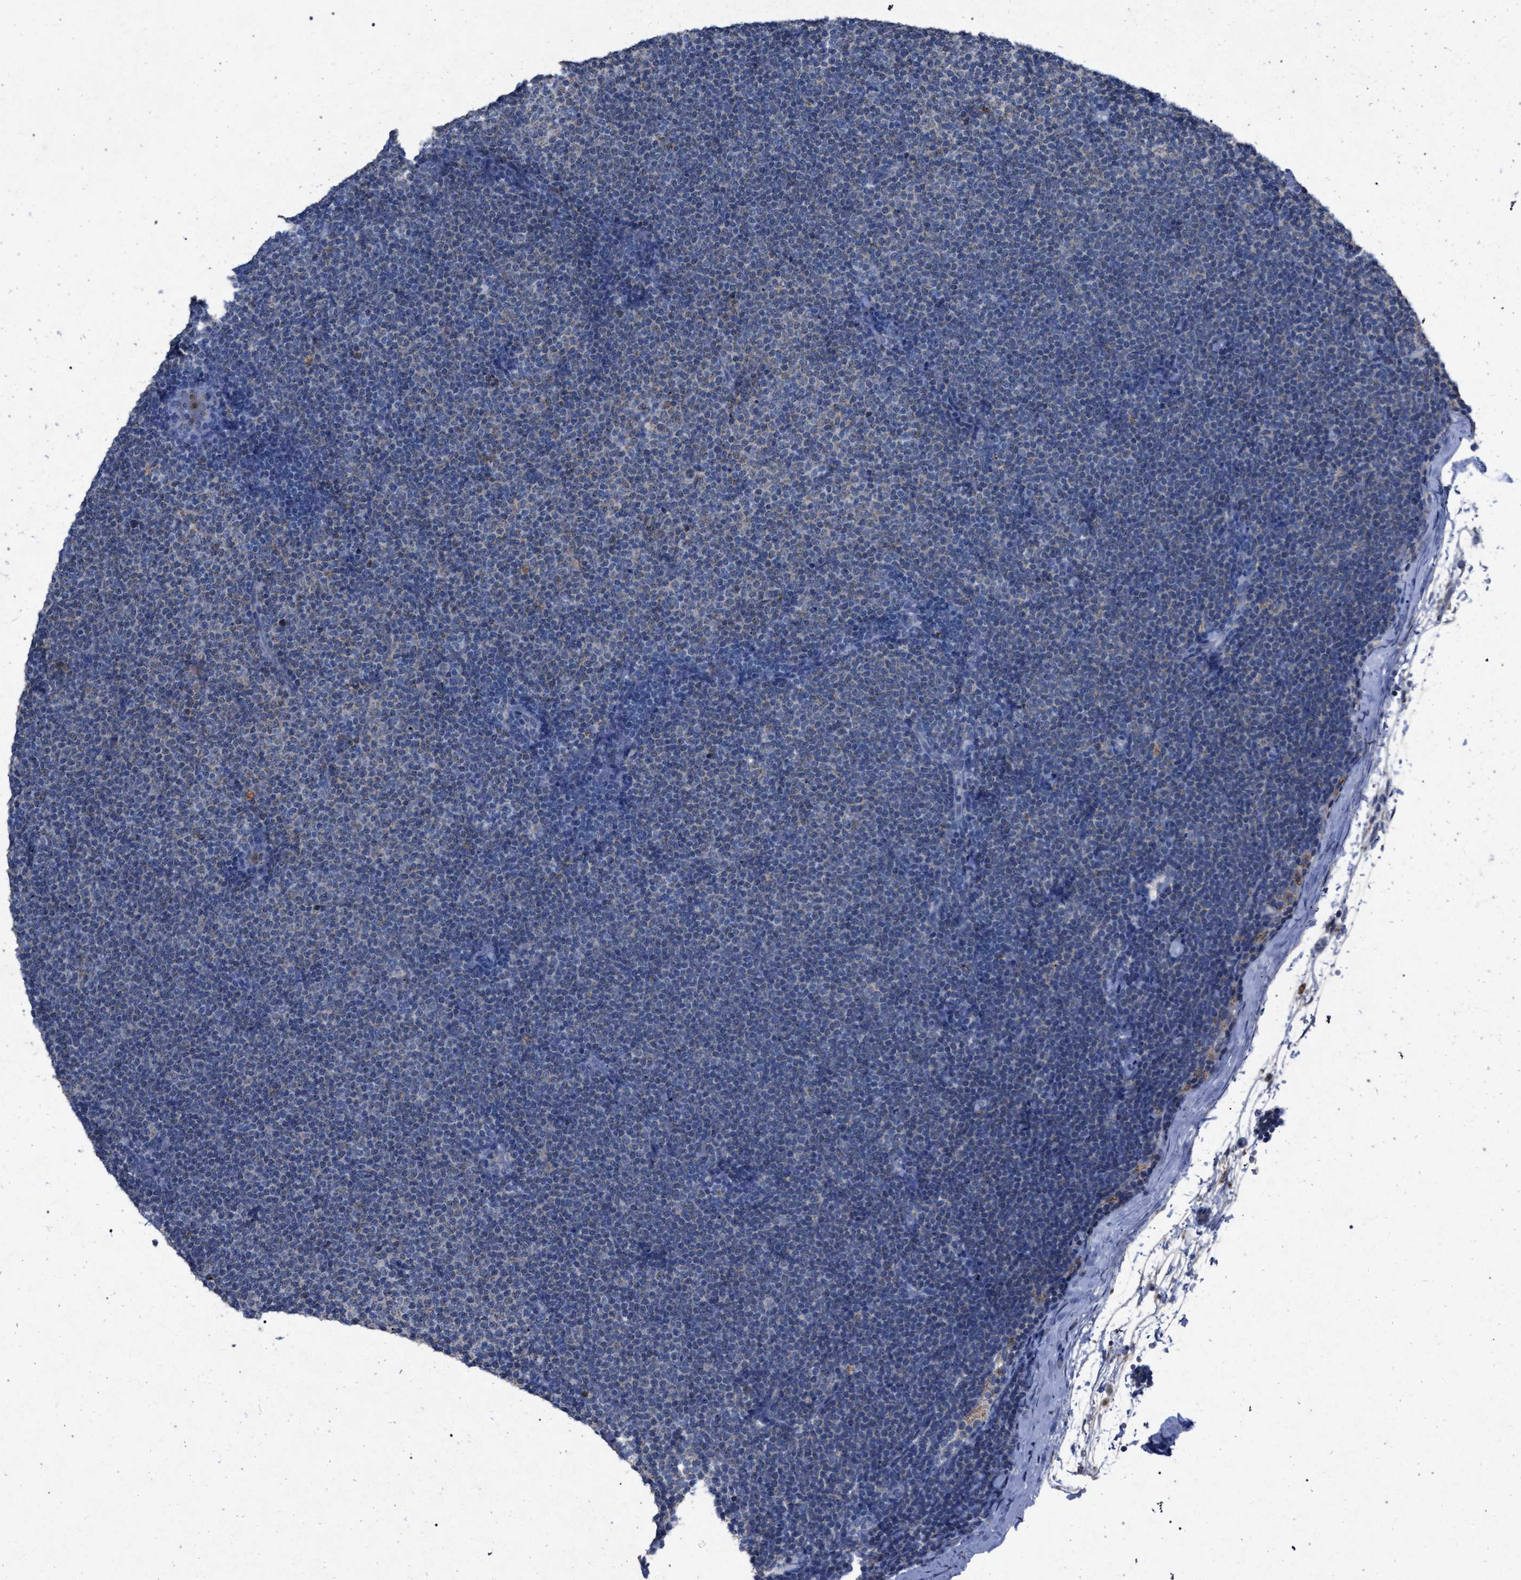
{"staining": {"intensity": "negative", "quantity": "none", "location": "none"}, "tissue": "lymphoma", "cell_type": "Tumor cells", "image_type": "cancer", "snomed": [{"axis": "morphology", "description": "Malignant lymphoma, non-Hodgkin's type, Low grade"}, {"axis": "topography", "description": "Lymph node"}], "caption": "Human lymphoma stained for a protein using immunohistochemistry exhibits no positivity in tumor cells.", "gene": "HSD17B4", "patient": {"sex": "female", "age": 53}}